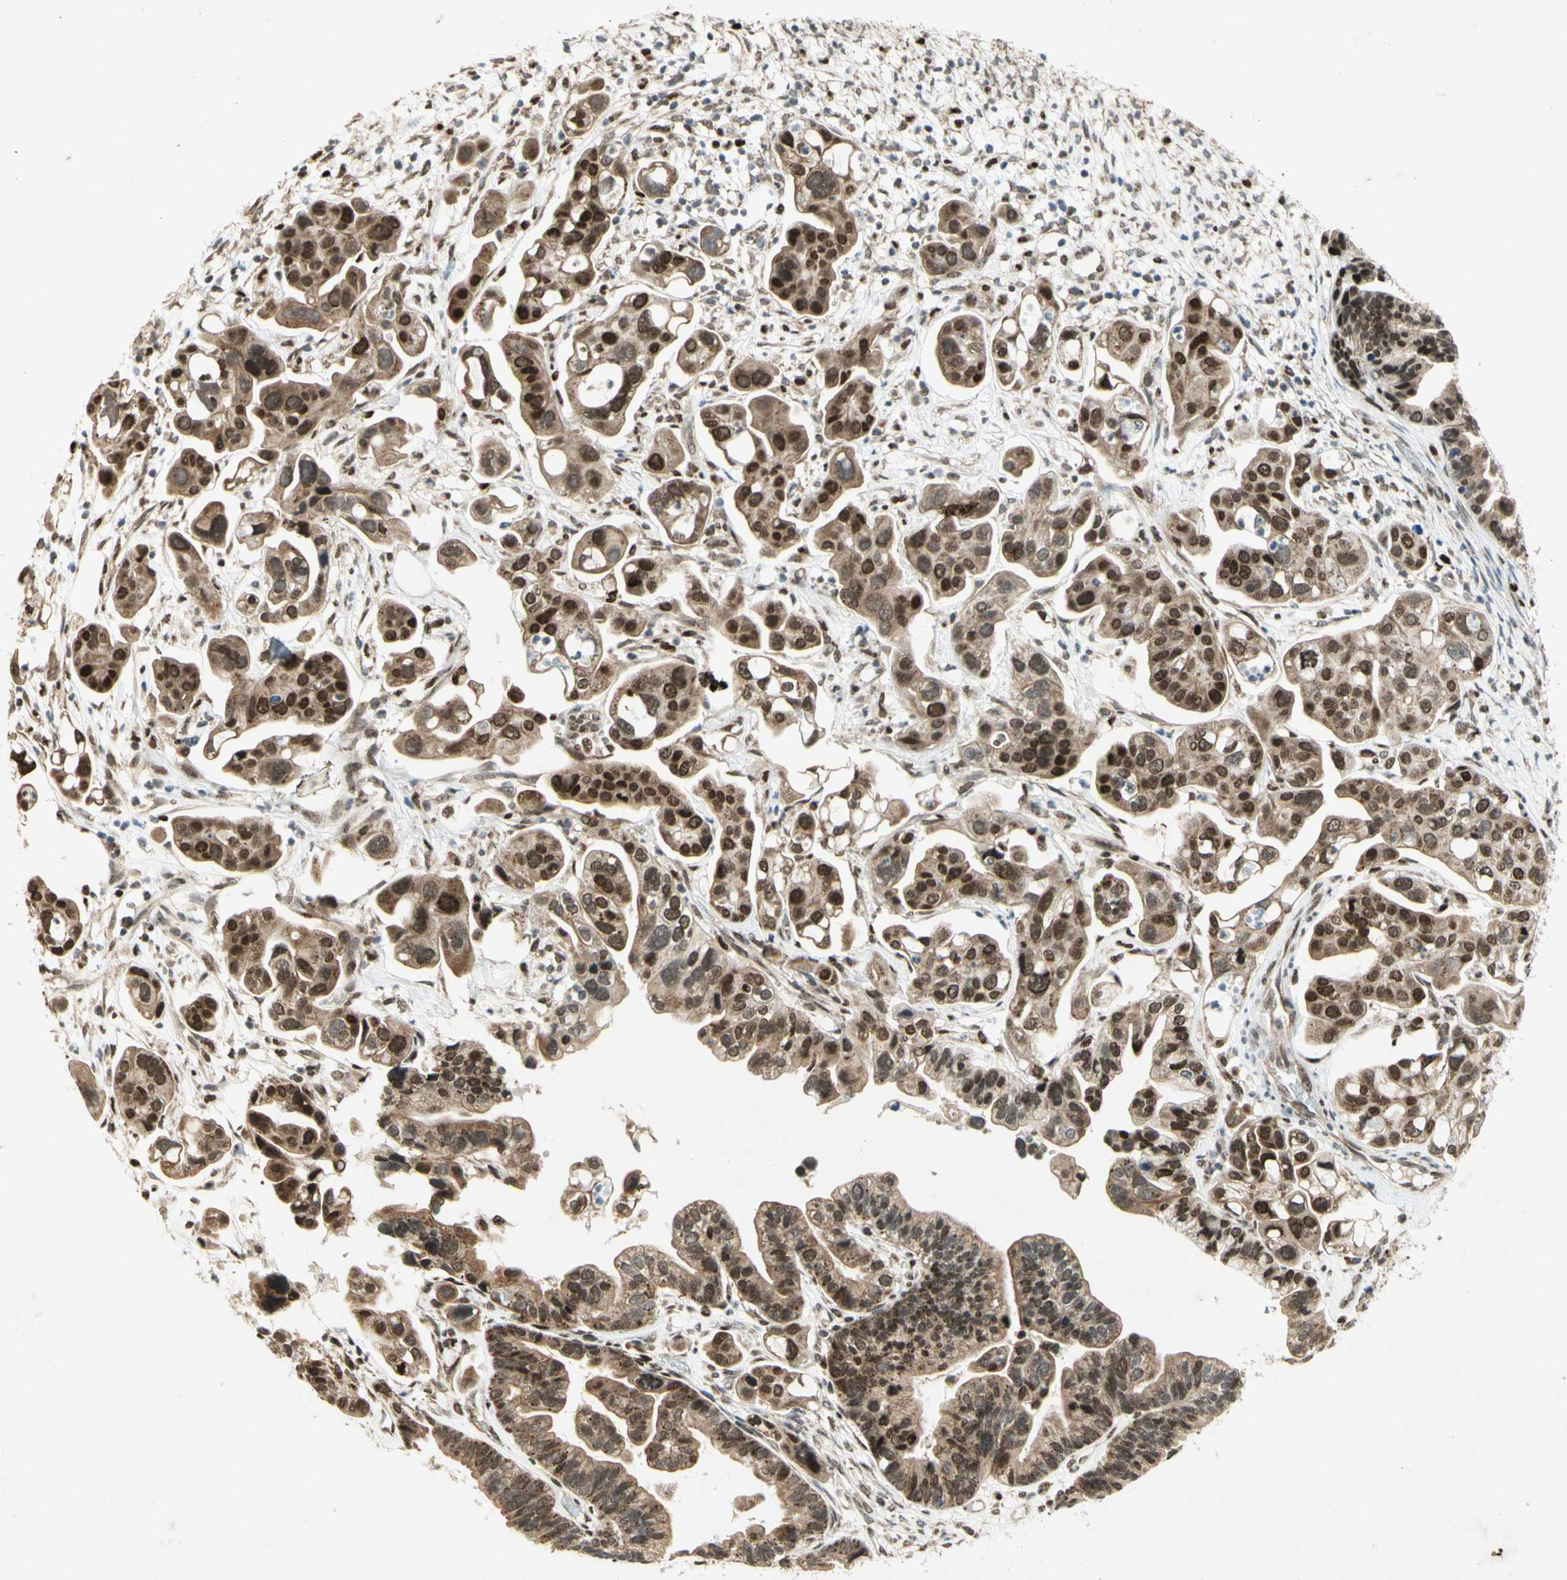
{"staining": {"intensity": "strong", "quantity": ">75%", "location": "nuclear"}, "tissue": "ovarian cancer", "cell_type": "Tumor cells", "image_type": "cancer", "snomed": [{"axis": "morphology", "description": "Cystadenocarcinoma, serous, NOS"}, {"axis": "topography", "description": "Ovary"}], "caption": "IHC image of serous cystadenocarcinoma (ovarian) stained for a protein (brown), which exhibits high levels of strong nuclear staining in approximately >75% of tumor cells.", "gene": "DNMT3A", "patient": {"sex": "female", "age": 56}}